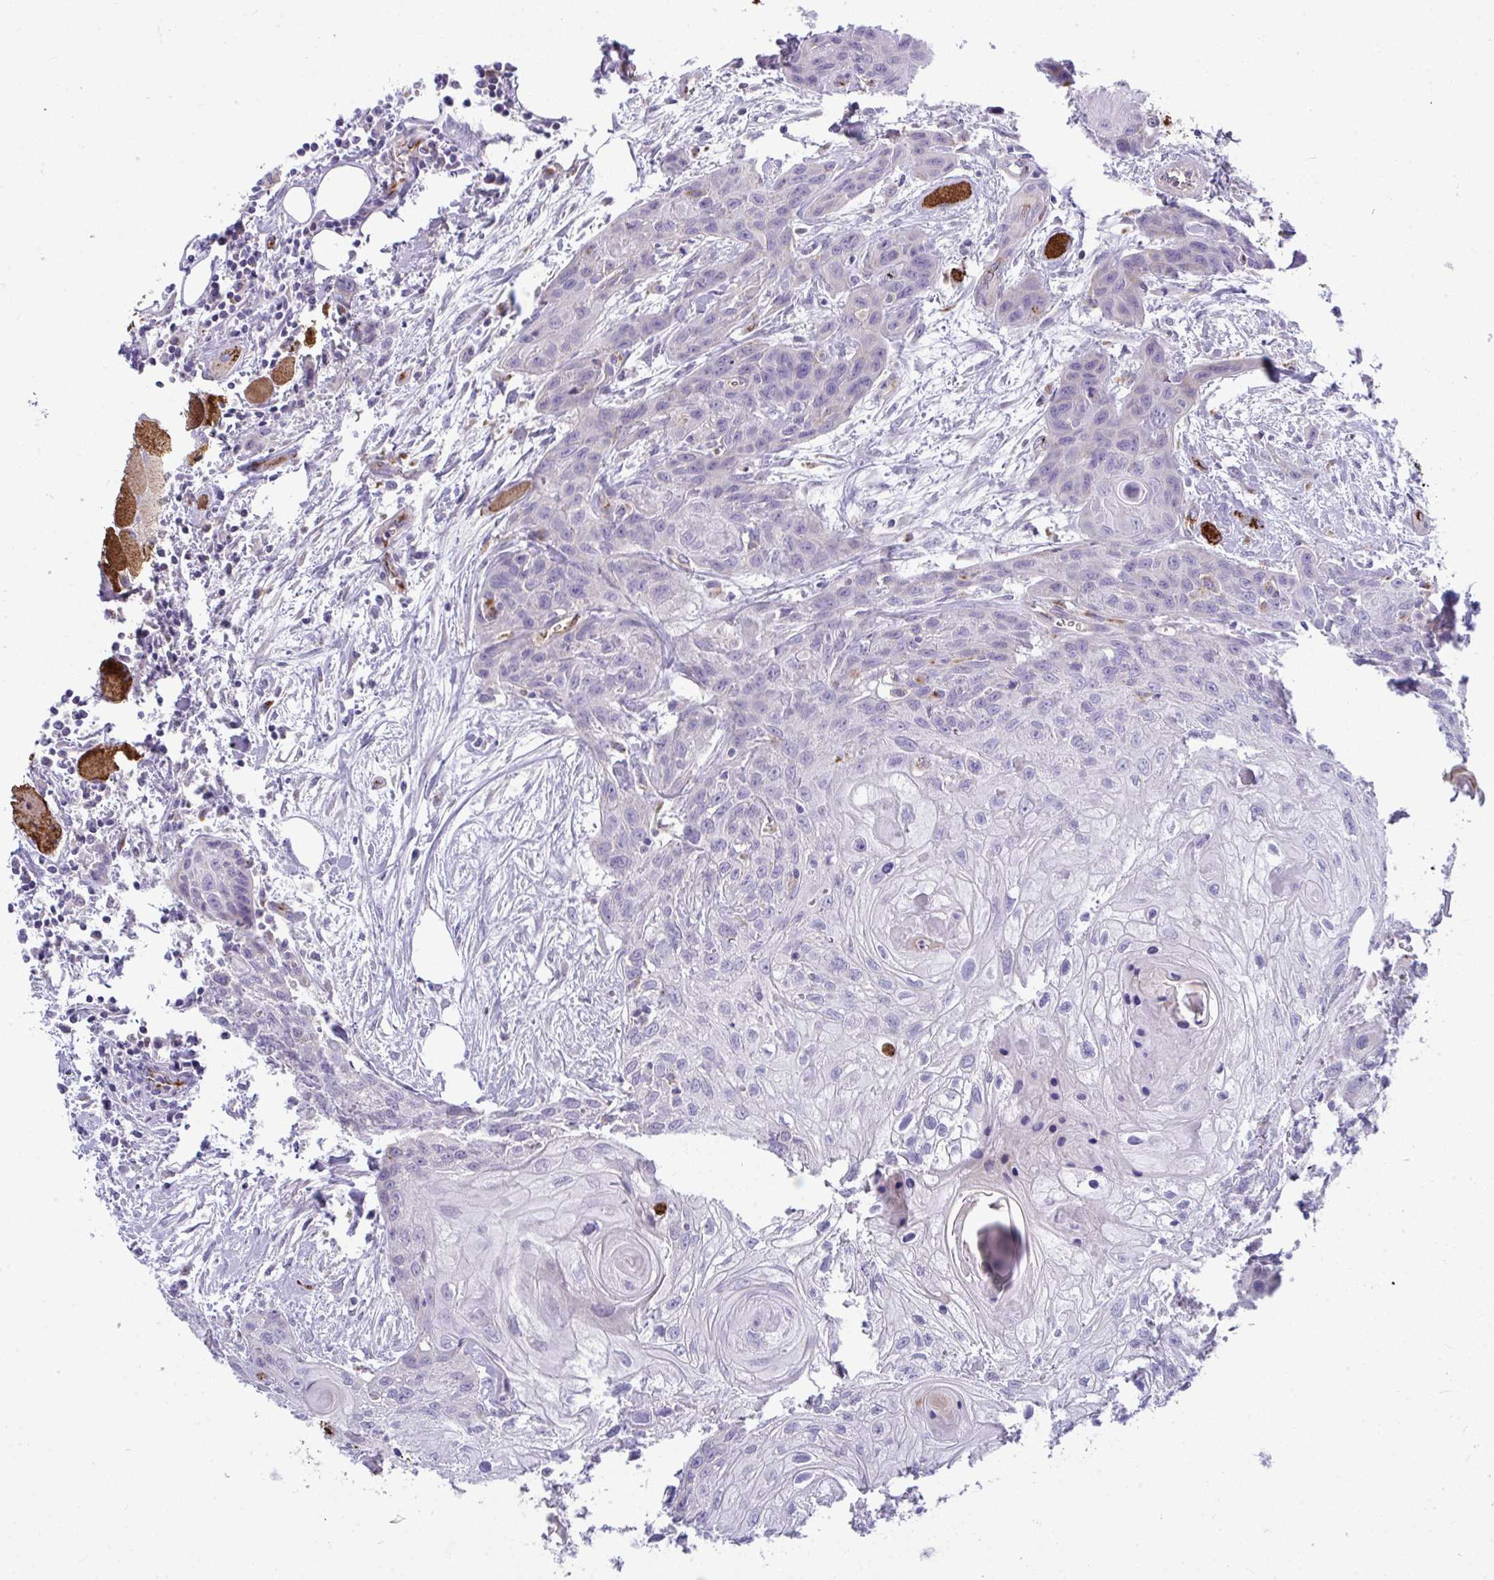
{"staining": {"intensity": "negative", "quantity": "none", "location": "none"}, "tissue": "head and neck cancer", "cell_type": "Tumor cells", "image_type": "cancer", "snomed": [{"axis": "morphology", "description": "Squamous cell carcinoma, NOS"}, {"axis": "topography", "description": "Oral tissue"}, {"axis": "topography", "description": "Head-Neck"}], "caption": "Human head and neck cancer (squamous cell carcinoma) stained for a protein using immunohistochemistry (IHC) shows no staining in tumor cells.", "gene": "TOR1AIP2", "patient": {"sex": "male", "age": 58}}